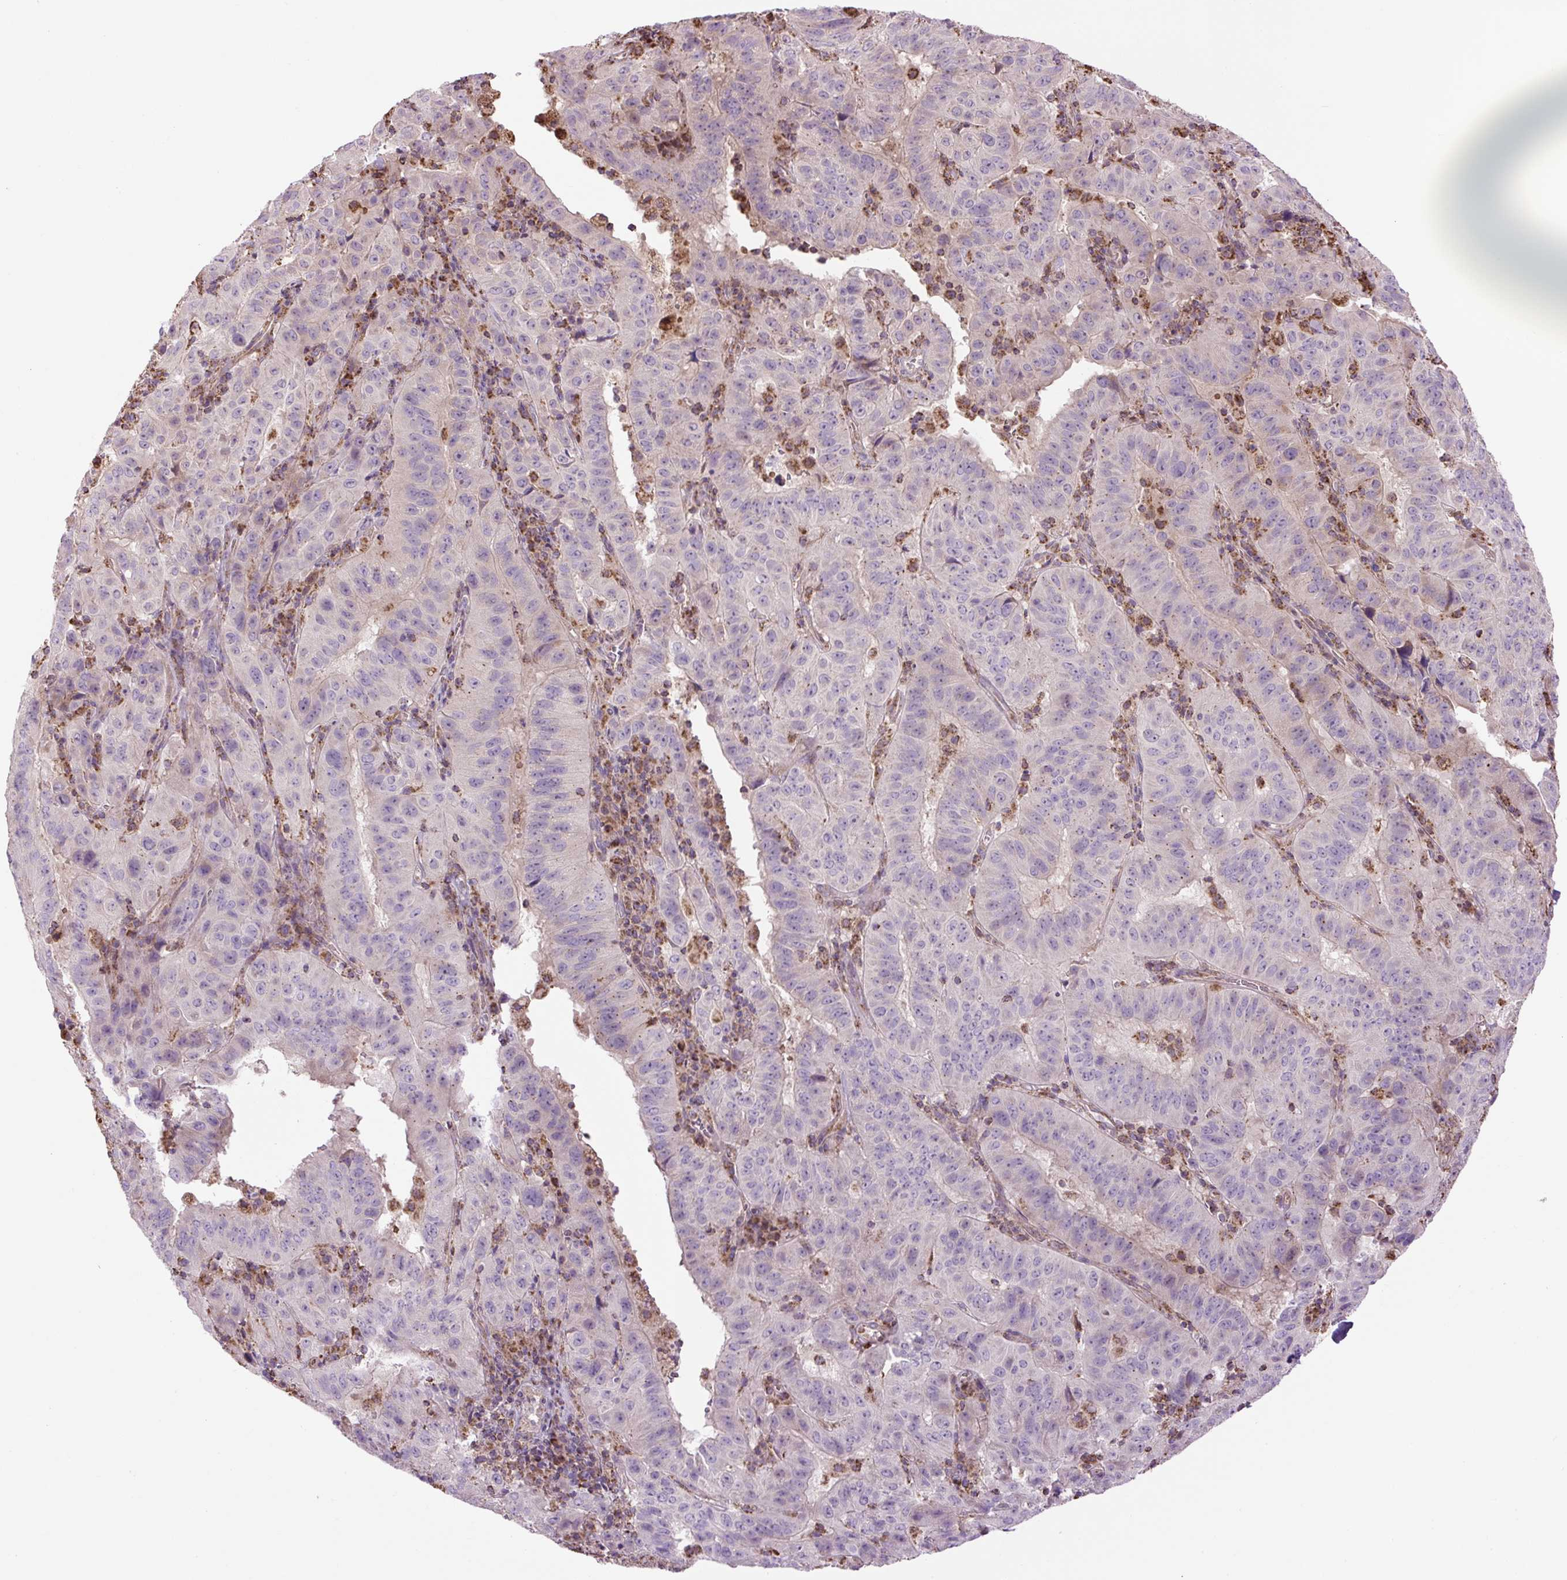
{"staining": {"intensity": "moderate", "quantity": "25%-75%", "location": "cytoplasmic/membranous"}, "tissue": "pancreatic cancer", "cell_type": "Tumor cells", "image_type": "cancer", "snomed": [{"axis": "morphology", "description": "Adenocarcinoma, NOS"}, {"axis": "topography", "description": "Pancreas"}], "caption": "A medium amount of moderate cytoplasmic/membranous positivity is appreciated in about 25%-75% of tumor cells in pancreatic cancer (adenocarcinoma) tissue. Using DAB (brown) and hematoxylin (blue) stains, captured at high magnification using brightfield microscopy.", "gene": "PLCG1", "patient": {"sex": "male", "age": 63}}